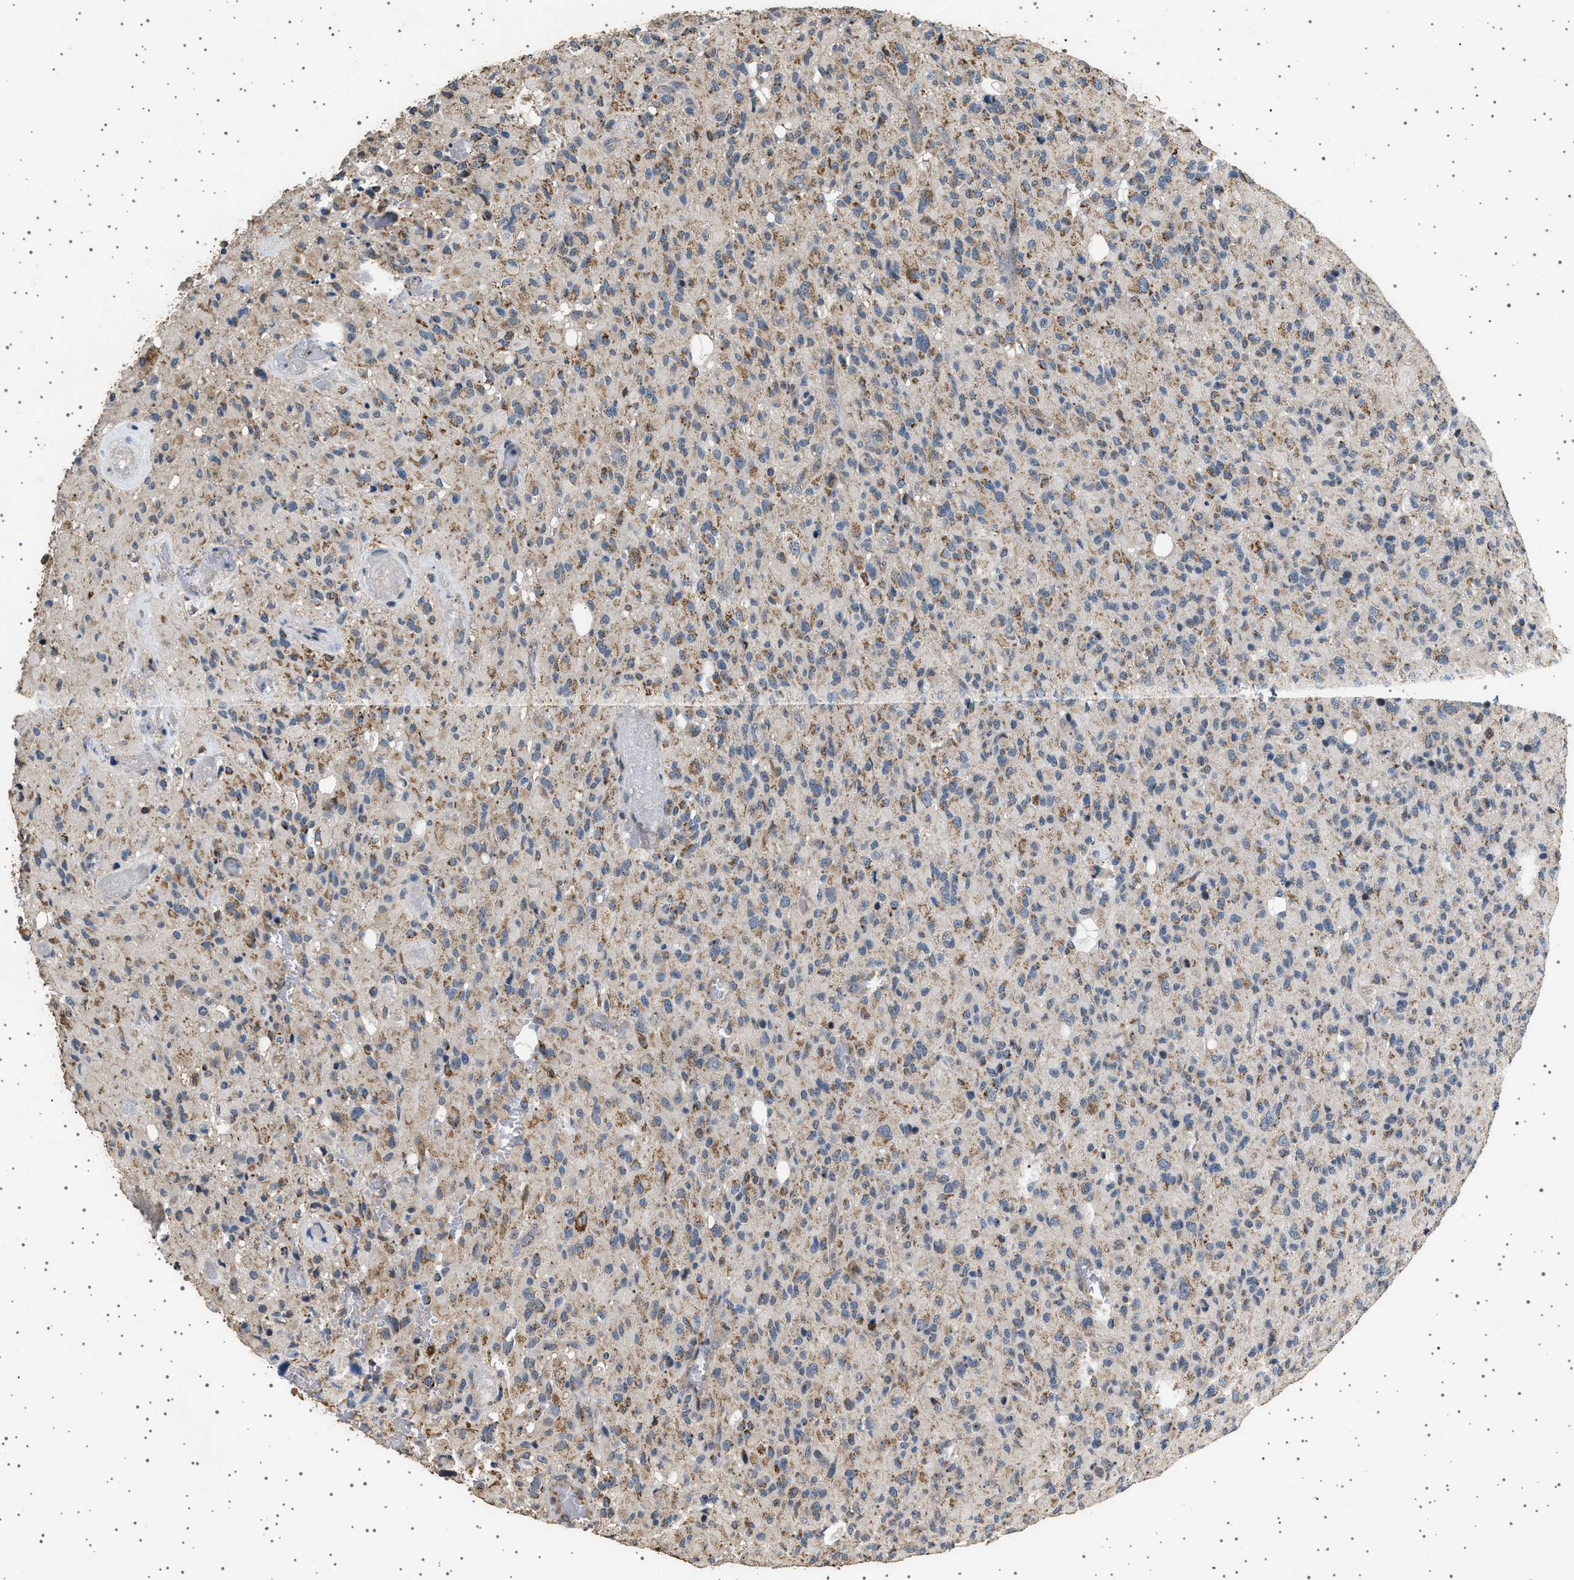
{"staining": {"intensity": "moderate", "quantity": ">75%", "location": "cytoplasmic/membranous"}, "tissue": "glioma", "cell_type": "Tumor cells", "image_type": "cancer", "snomed": [{"axis": "morphology", "description": "Glioma, malignant, High grade"}, {"axis": "topography", "description": "Brain"}], "caption": "Immunohistochemistry histopathology image of malignant glioma (high-grade) stained for a protein (brown), which exhibits medium levels of moderate cytoplasmic/membranous expression in about >75% of tumor cells.", "gene": "KCNA4", "patient": {"sex": "male", "age": 71}}